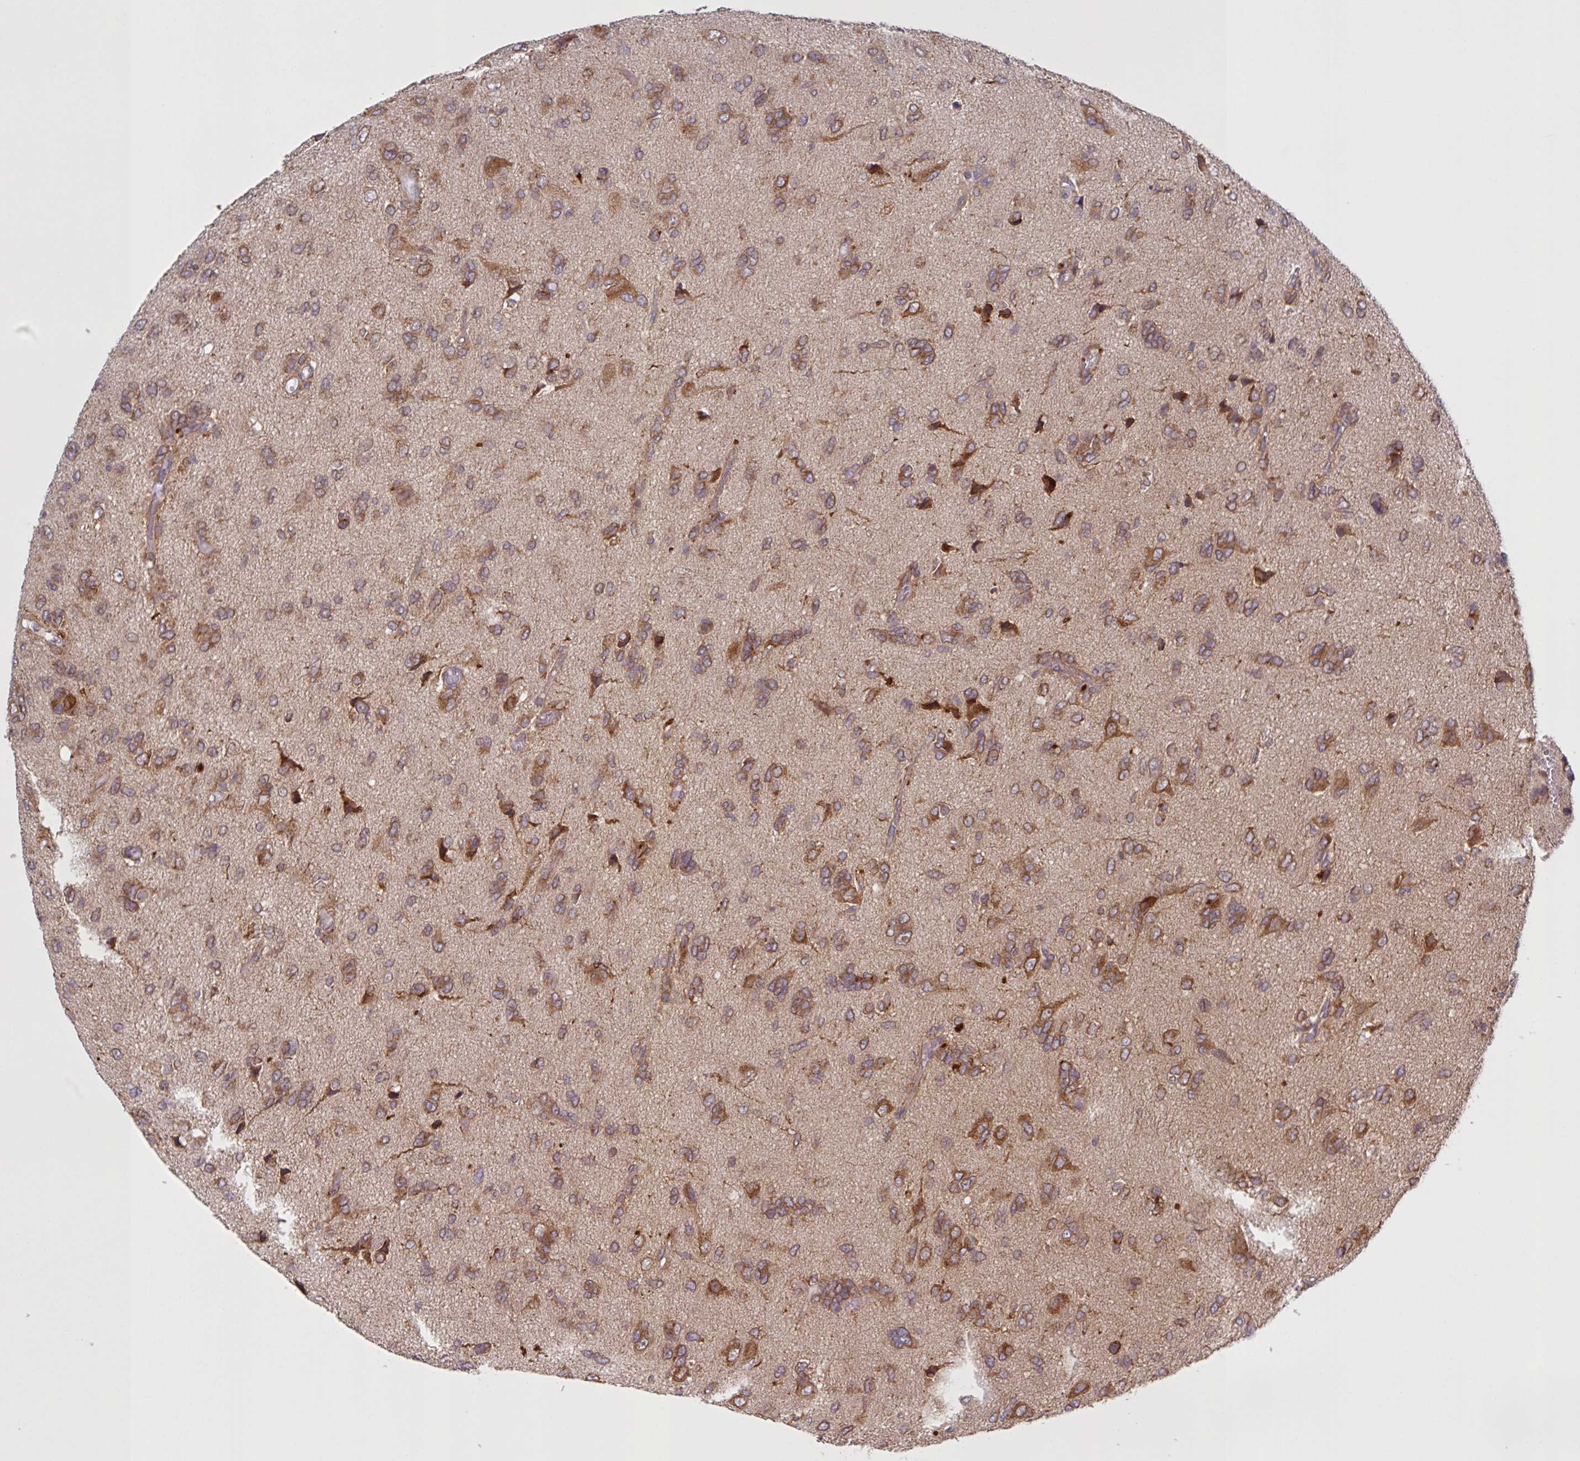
{"staining": {"intensity": "moderate", "quantity": ">75%", "location": "cytoplasmic/membranous"}, "tissue": "glioma", "cell_type": "Tumor cells", "image_type": "cancer", "snomed": [{"axis": "morphology", "description": "Glioma, malignant, High grade"}, {"axis": "topography", "description": "Brain"}], "caption": "This histopathology image reveals immunohistochemistry staining of malignant glioma (high-grade), with medium moderate cytoplasmic/membranous expression in approximately >75% of tumor cells.", "gene": "CAMLG", "patient": {"sex": "female", "age": 59}}